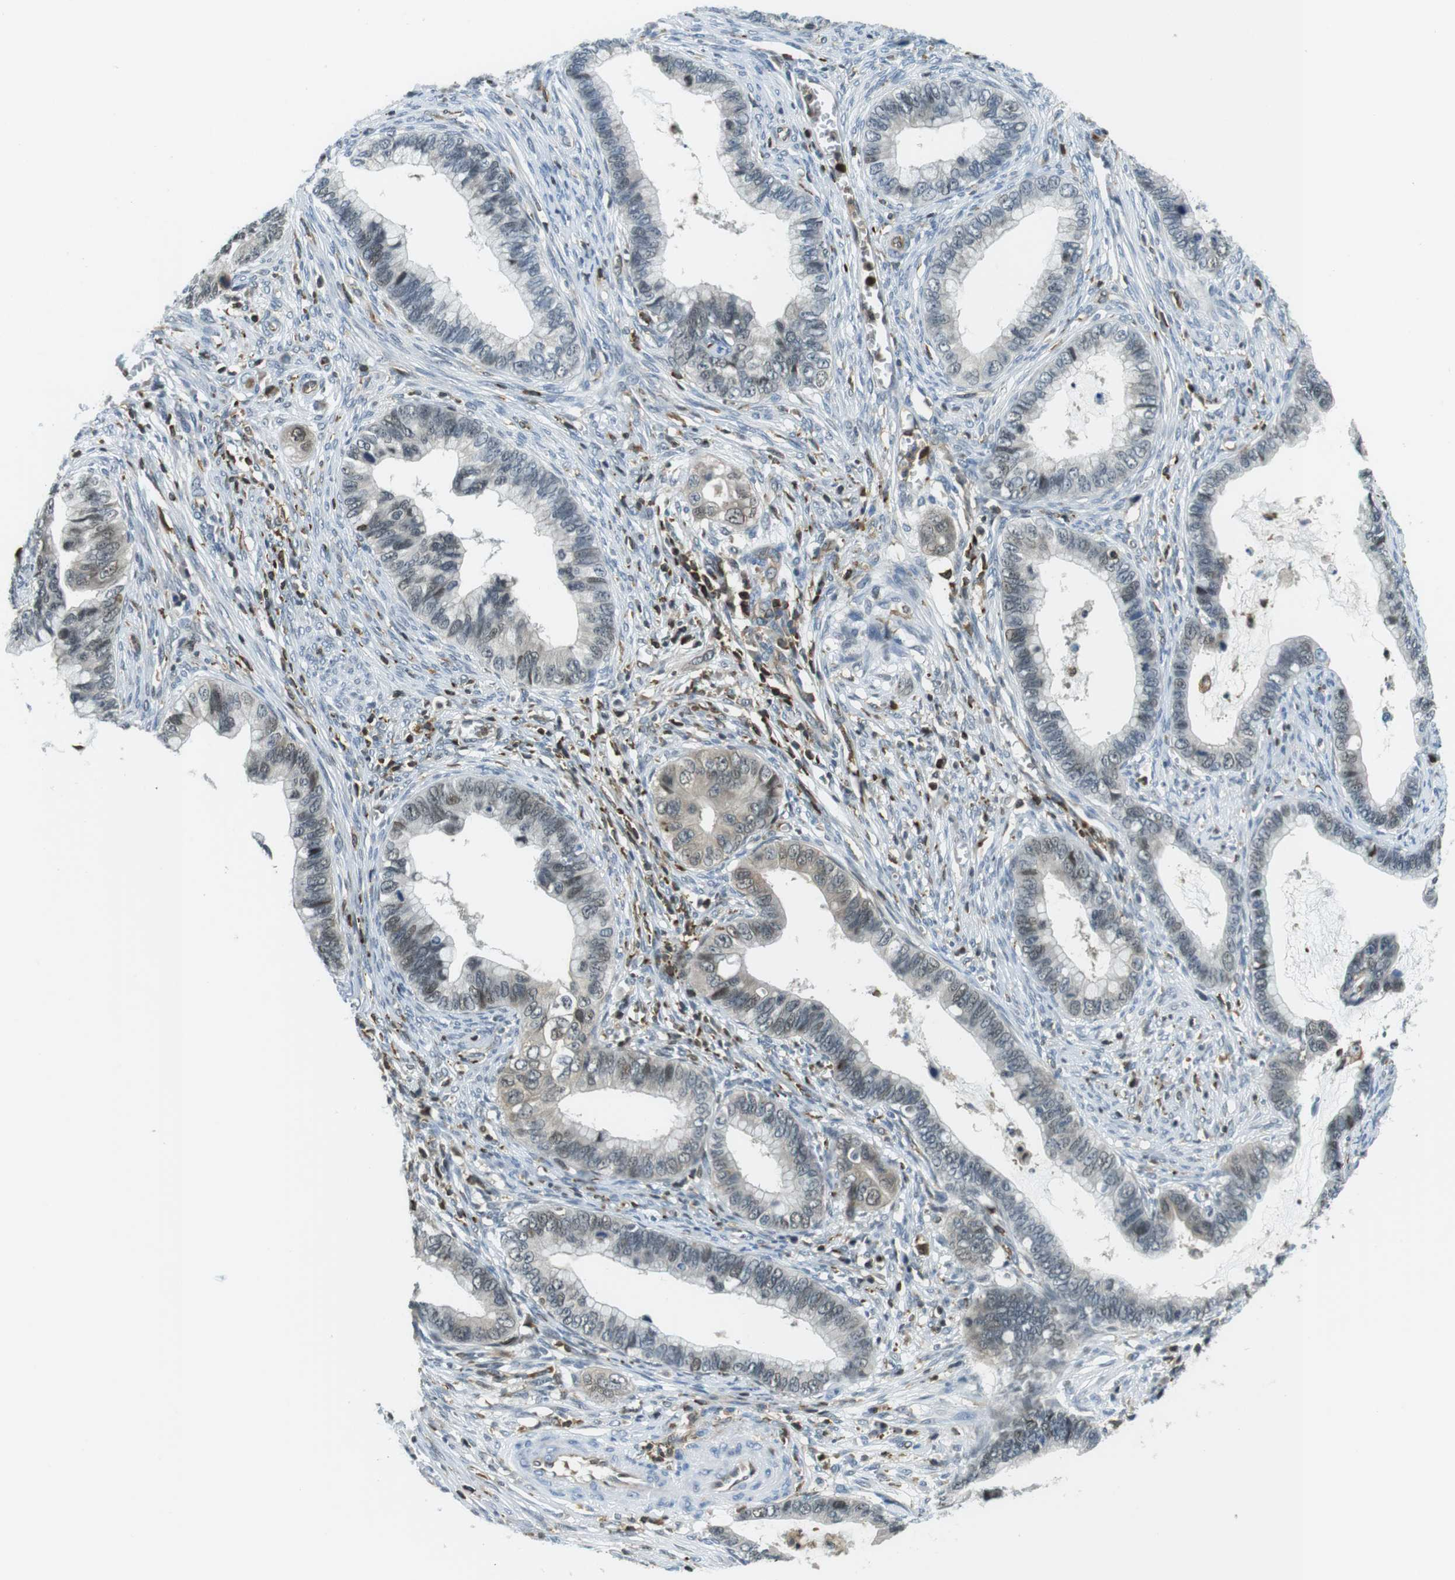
{"staining": {"intensity": "weak", "quantity": "<25%", "location": "cytoplasmic/membranous,nuclear"}, "tissue": "cervical cancer", "cell_type": "Tumor cells", "image_type": "cancer", "snomed": [{"axis": "morphology", "description": "Adenocarcinoma, NOS"}, {"axis": "topography", "description": "Cervix"}], "caption": "The micrograph reveals no significant expression in tumor cells of cervical cancer.", "gene": "STK10", "patient": {"sex": "female", "age": 44}}